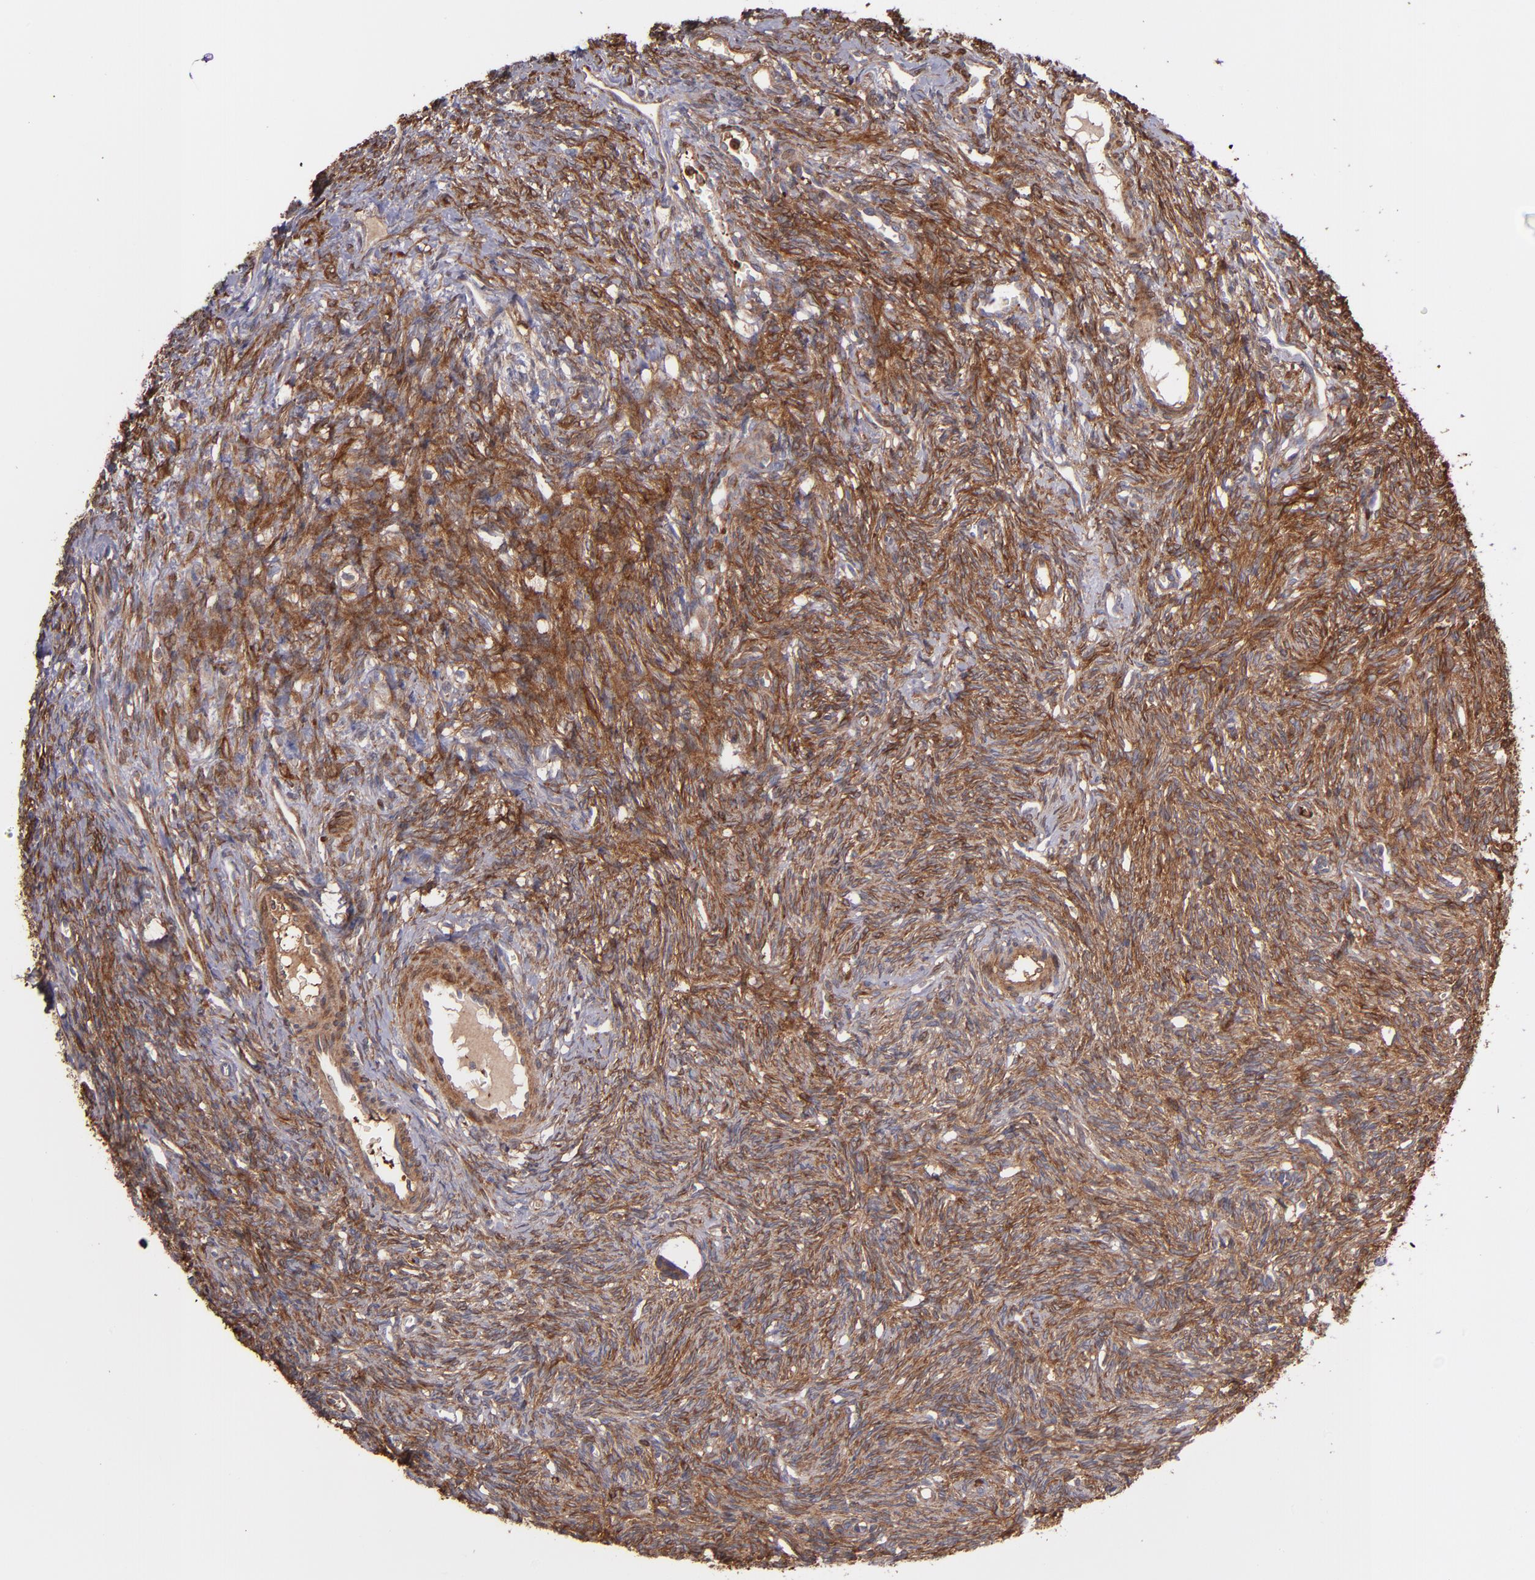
{"staining": {"intensity": "moderate", "quantity": "25%-75%", "location": "cytoplasmic/membranous"}, "tissue": "ovary", "cell_type": "Follicle cells", "image_type": "normal", "snomed": [{"axis": "morphology", "description": "Normal tissue, NOS"}, {"axis": "topography", "description": "Ovary"}], "caption": "IHC staining of normal ovary, which exhibits medium levels of moderate cytoplasmic/membranous staining in approximately 25%-75% of follicle cells indicating moderate cytoplasmic/membranous protein expression. The staining was performed using DAB (3,3'-diaminobenzidine) (brown) for protein detection and nuclei were counterstained in hematoxylin (blue).", "gene": "VCL", "patient": {"sex": "female", "age": 33}}